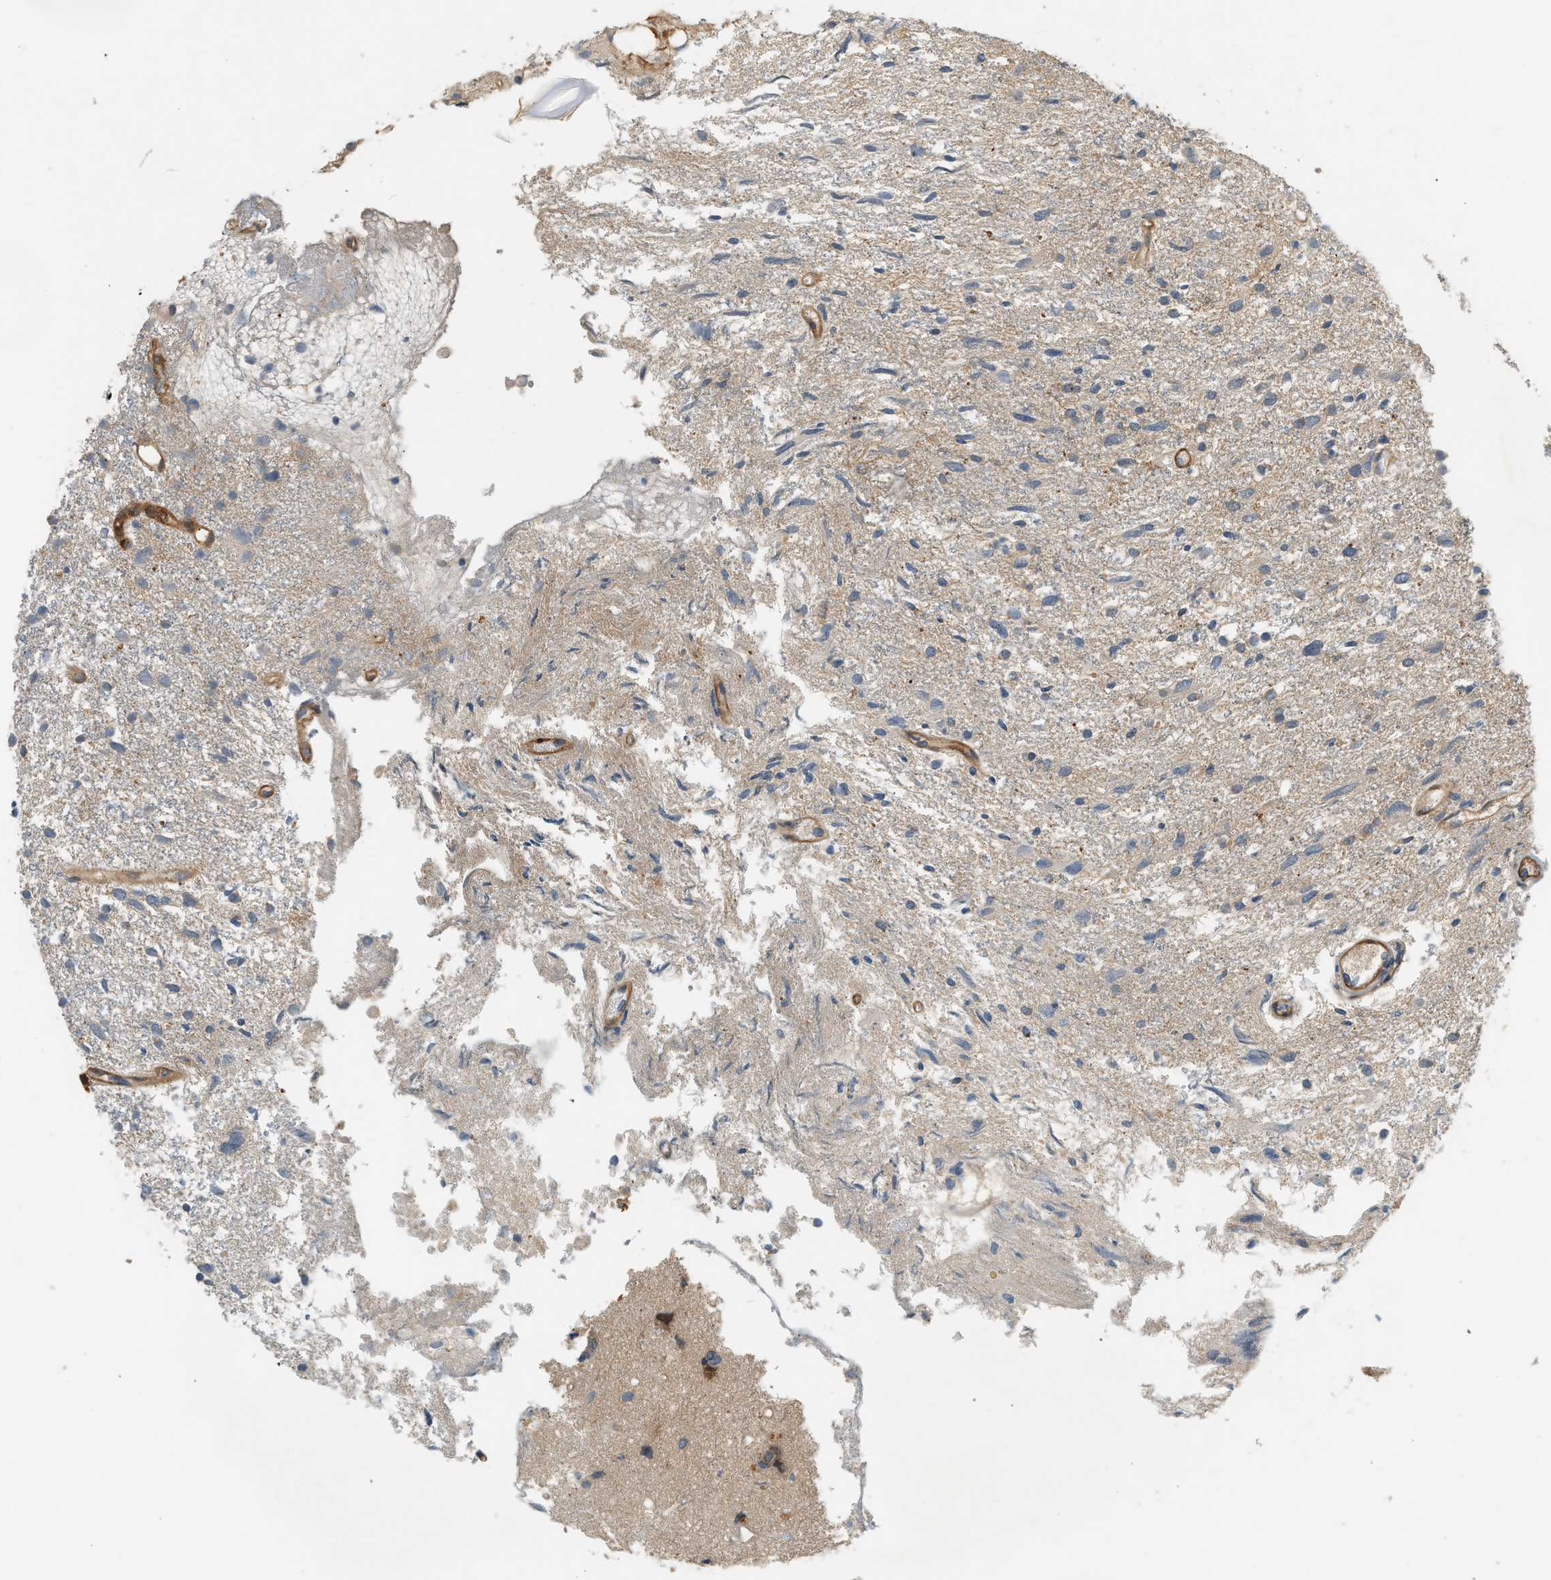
{"staining": {"intensity": "negative", "quantity": "none", "location": "none"}, "tissue": "glioma", "cell_type": "Tumor cells", "image_type": "cancer", "snomed": [{"axis": "morphology", "description": "Glioma, malignant, High grade"}, {"axis": "topography", "description": "Brain"}], "caption": "Protein analysis of high-grade glioma (malignant) shows no significant staining in tumor cells.", "gene": "EDNRA", "patient": {"sex": "female", "age": 59}}